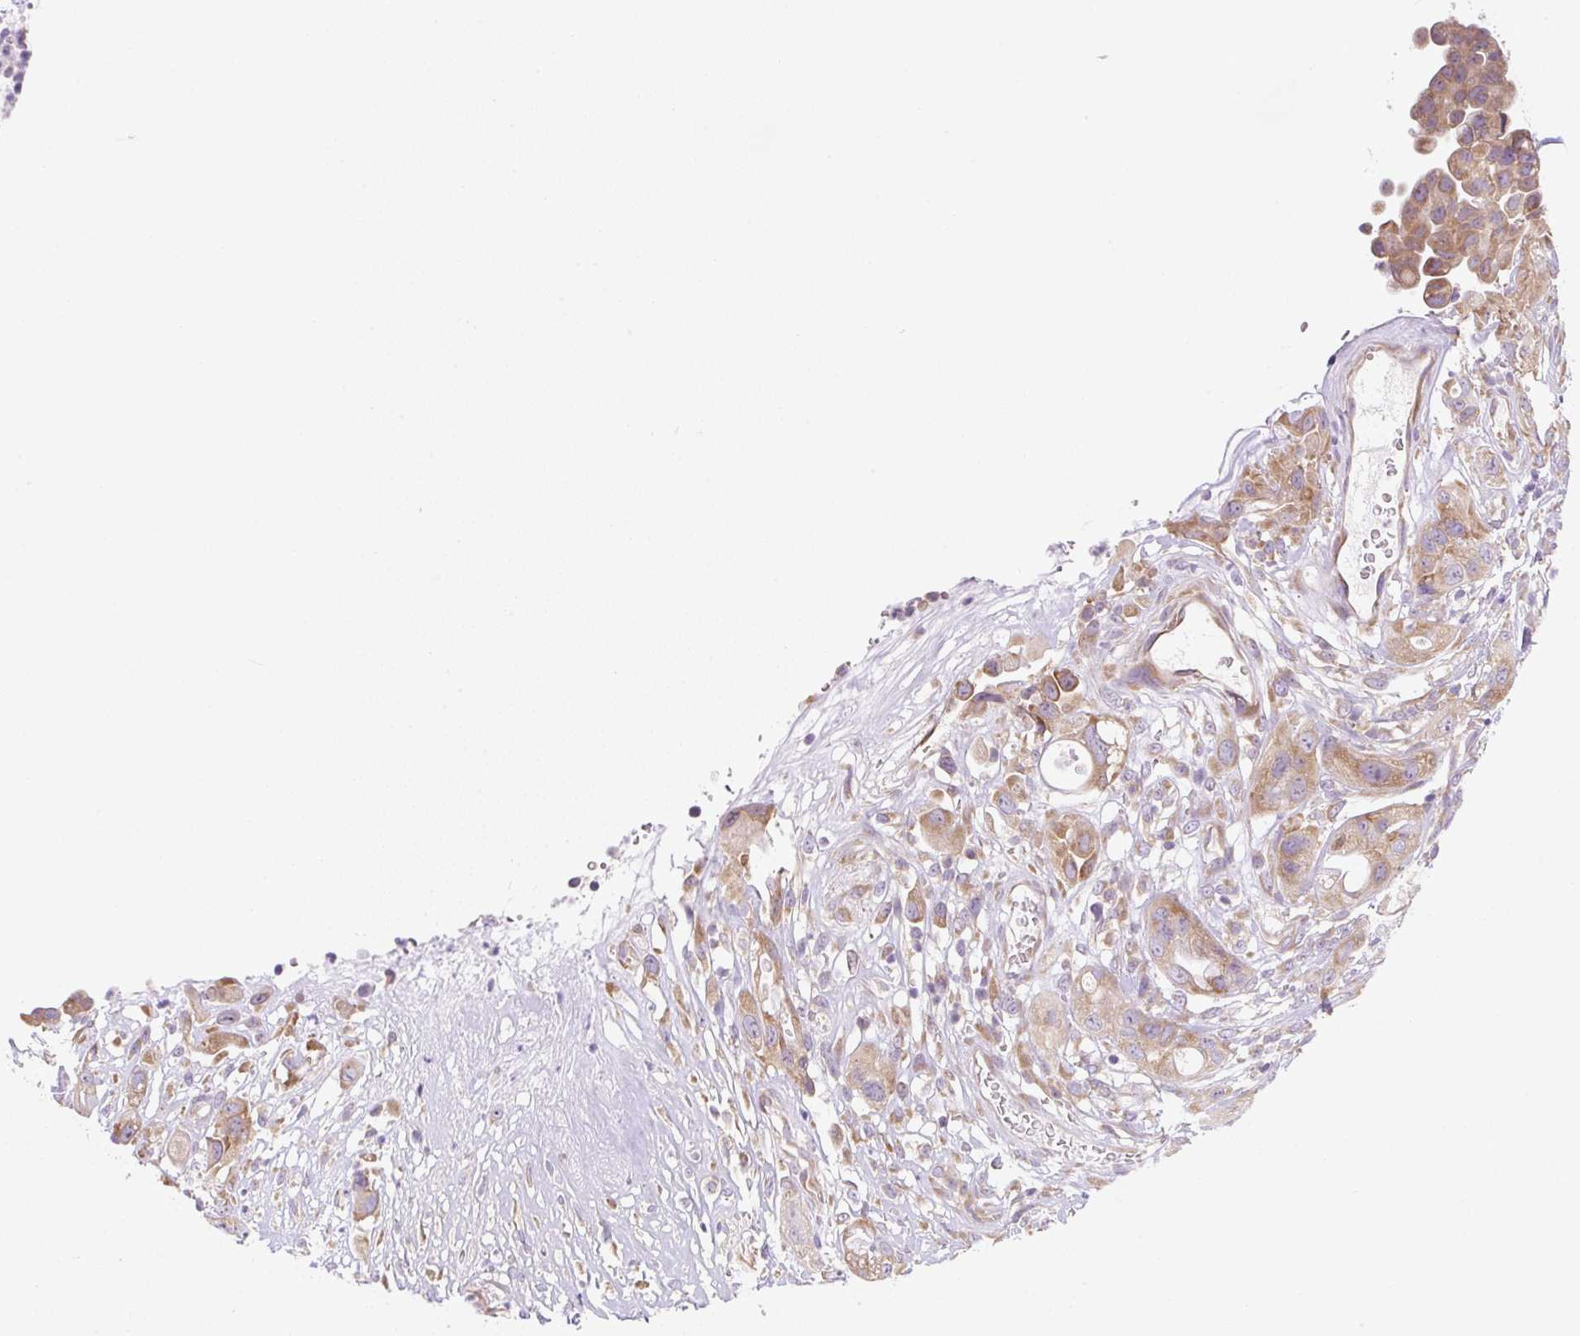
{"staining": {"intensity": "moderate", "quantity": ">75%", "location": "cytoplasmic/membranous"}, "tissue": "pancreatic cancer", "cell_type": "Tumor cells", "image_type": "cancer", "snomed": [{"axis": "morphology", "description": "Adenocarcinoma, NOS"}, {"axis": "topography", "description": "Pancreas"}], "caption": "This histopathology image exhibits IHC staining of pancreatic cancer, with medium moderate cytoplasmic/membranous expression in about >75% of tumor cells.", "gene": "RPL18A", "patient": {"sex": "male", "age": 44}}